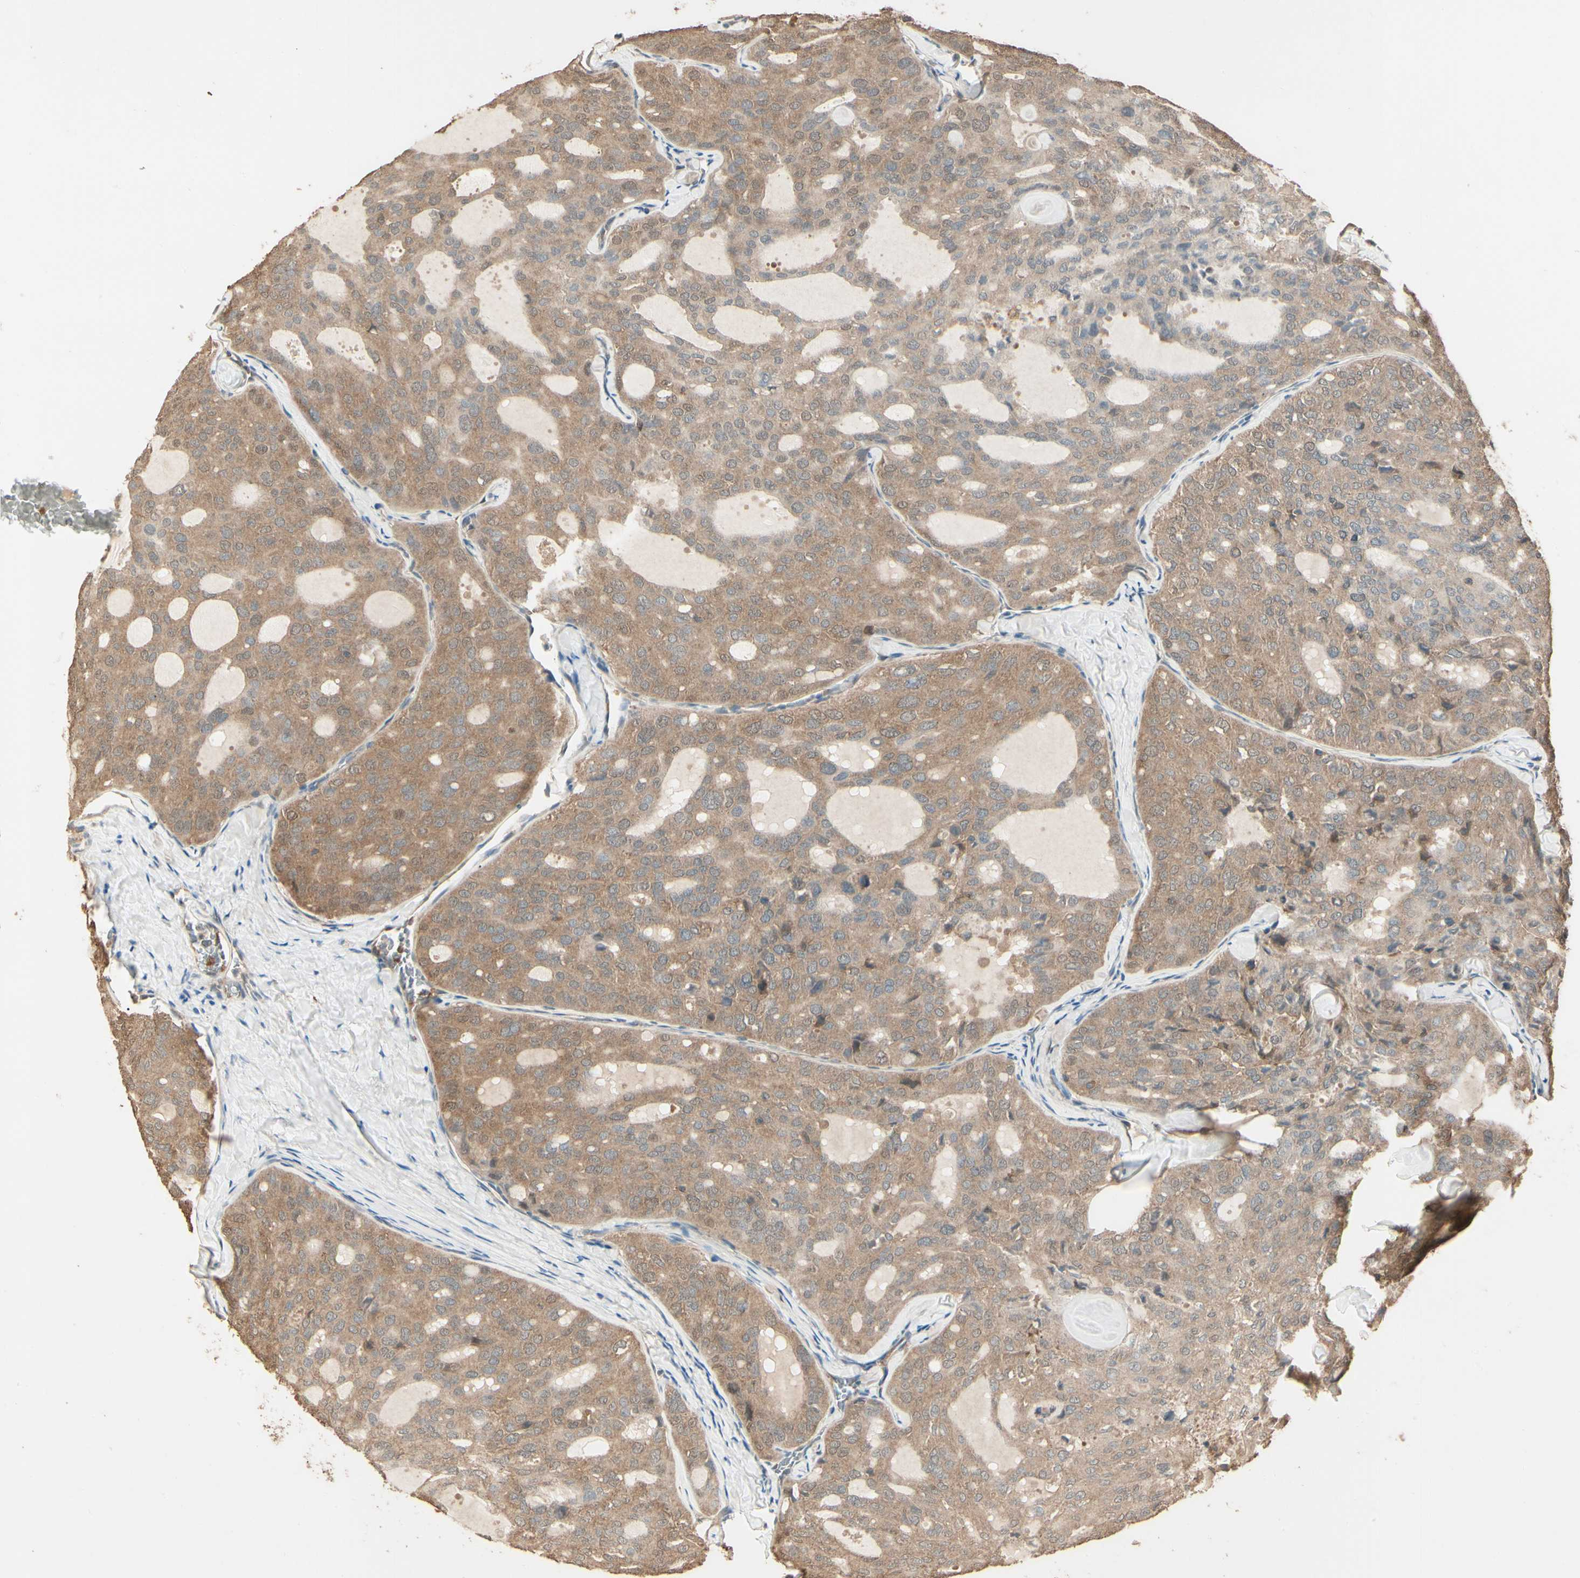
{"staining": {"intensity": "moderate", "quantity": ">75%", "location": "cytoplasmic/membranous"}, "tissue": "thyroid cancer", "cell_type": "Tumor cells", "image_type": "cancer", "snomed": [{"axis": "morphology", "description": "Follicular adenoma carcinoma, NOS"}, {"axis": "topography", "description": "Thyroid gland"}], "caption": "Thyroid cancer was stained to show a protein in brown. There is medium levels of moderate cytoplasmic/membranous positivity in about >75% of tumor cells.", "gene": "CCT7", "patient": {"sex": "male", "age": 75}}